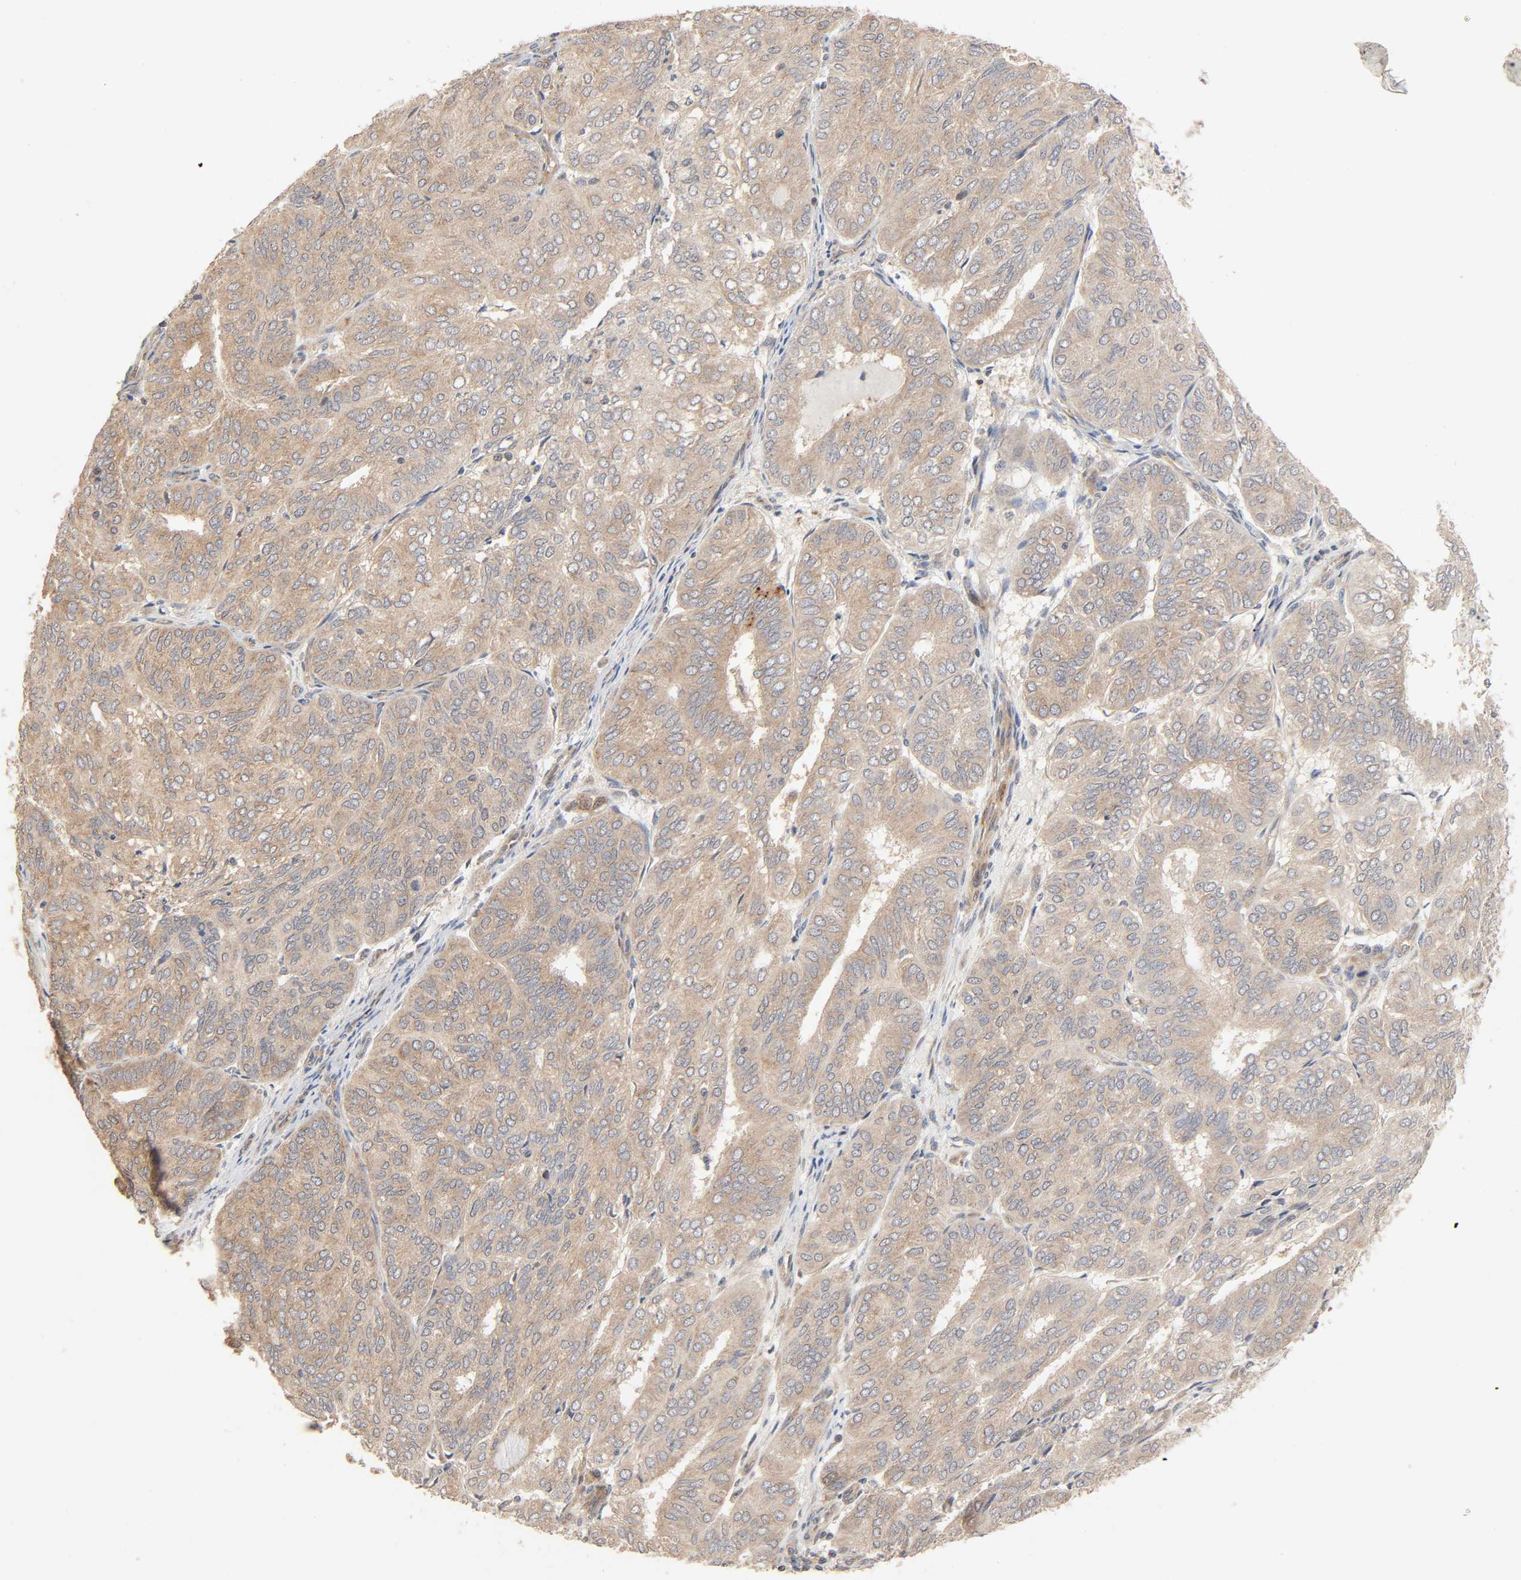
{"staining": {"intensity": "moderate", "quantity": ">75%", "location": "cytoplasmic/membranous"}, "tissue": "endometrial cancer", "cell_type": "Tumor cells", "image_type": "cancer", "snomed": [{"axis": "morphology", "description": "Adenocarcinoma, NOS"}, {"axis": "topography", "description": "Uterus"}], "caption": "There is medium levels of moderate cytoplasmic/membranous expression in tumor cells of endometrial cancer, as demonstrated by immunohistochemical staining (brown color).", "gene": "NEMF", "patient": {"sex": "female", "age": 60}}